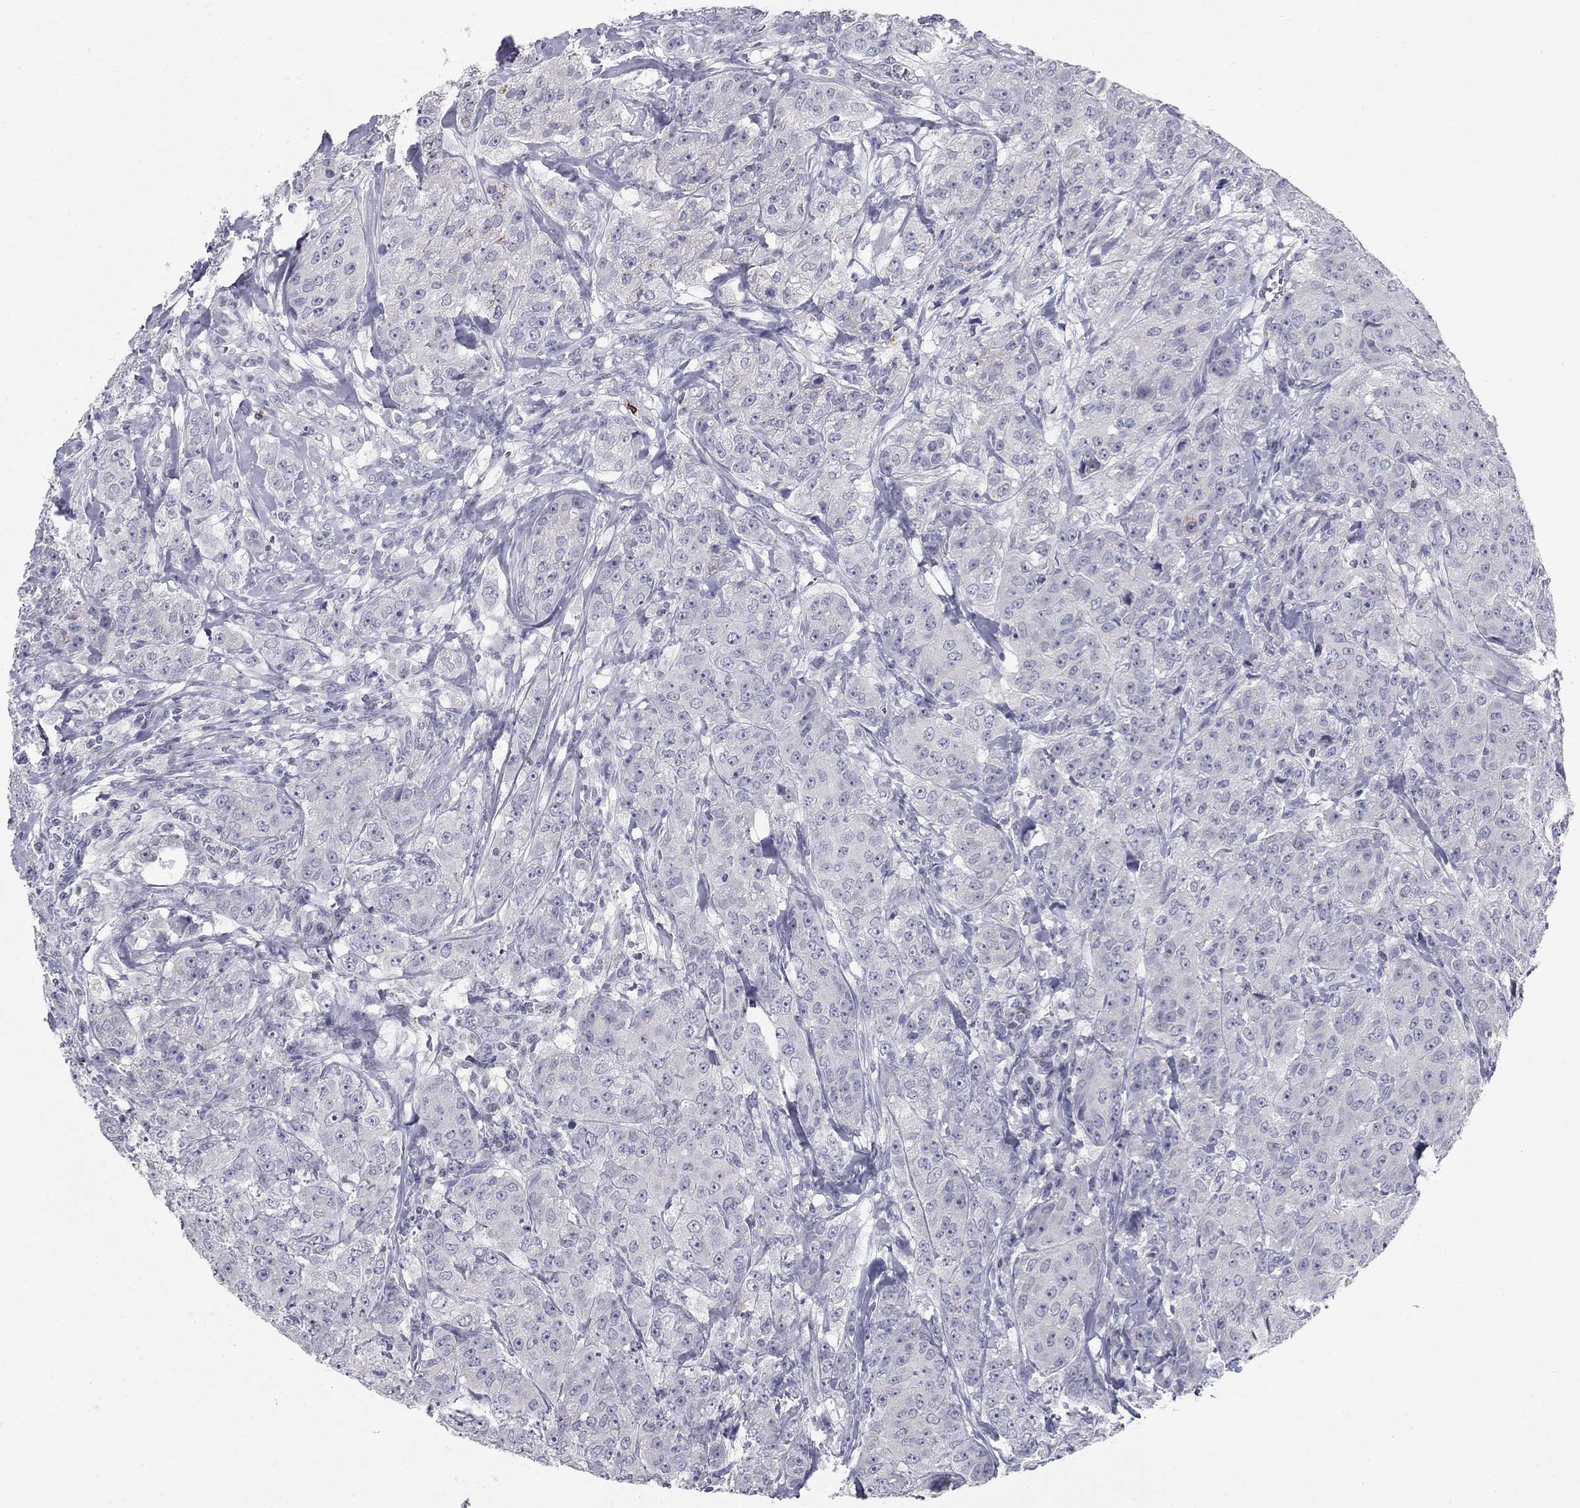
{"staining": {"intensity": "negative", "quantity": "none", "location": "none"}, "tissue": "breast cancer", "cell_type": "Tumor cells", "image_type": "cancer", "snomed": [{"axis": "morphology", "description": "Duct carcinoma"}, {"axis": "topography", "description": "Breast"}], "caption": "Infiltrating ductal carcinoma (breast) was stained to show a protein in brown. There is no significant expression in tumor cells.", "gene": "NTRK2", "patient": {"sex": "female", "age": 43}}